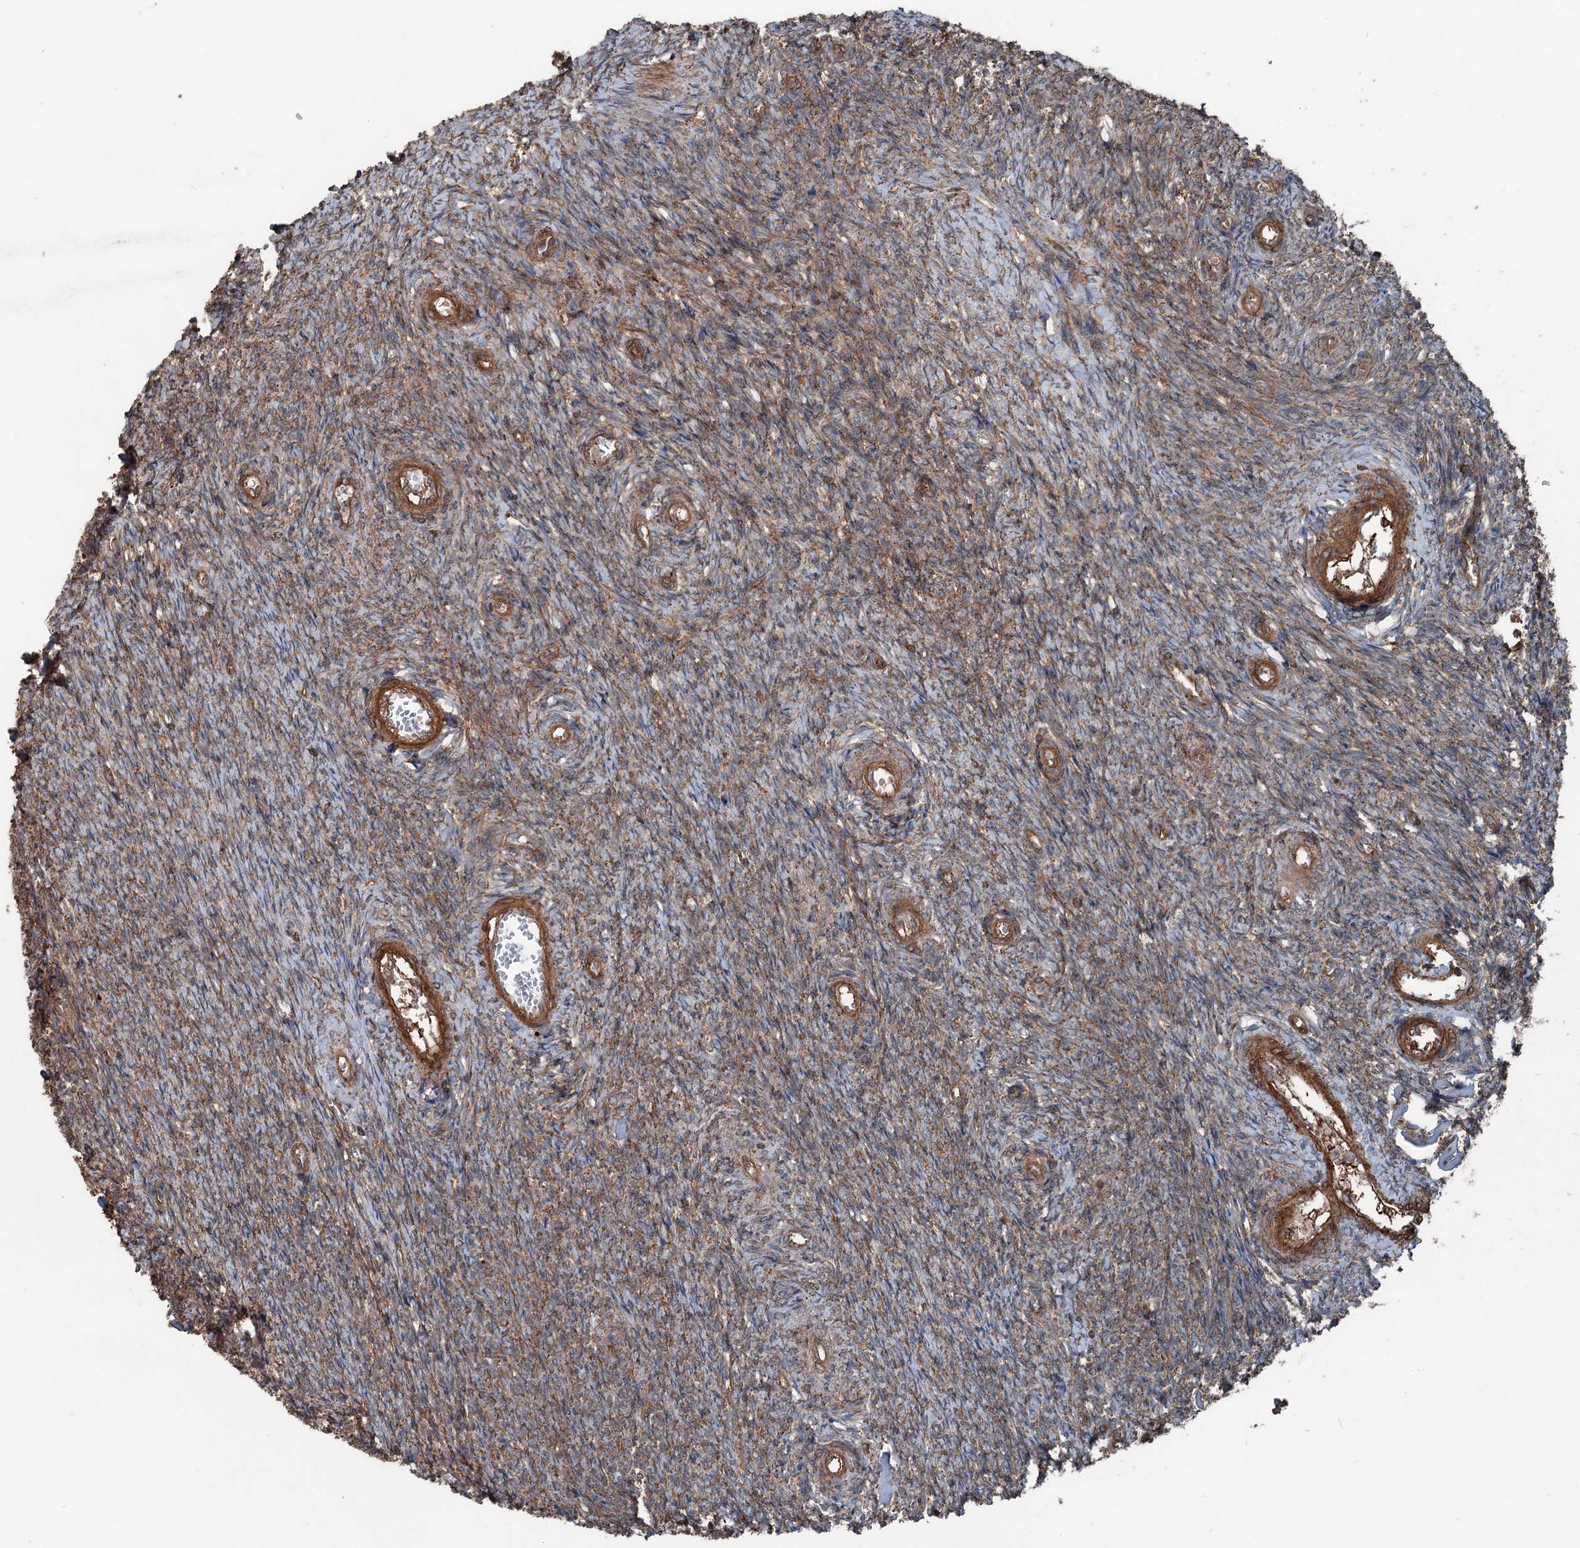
{"staining": {"intensity": "moderate", "quantity": ">75%", "location": "cytoplasmic/membranous"}, "tissue": "ovary", "cell_type": "Ovarian stroma cells", "image_type": "normal", "snomed": [{"axis": "morphology", "description": "Normal tissue, NOS"}, {"axis": "topography", "description": "Ovary"}], "caption": "High-power microscopy captured an immunohistochemistry photomicrograph of normal ovary, revealing moderate cytoplasmic/membranous staining in approximately >75% of ovarian stroma cells.", "gene": "RNF214", "patient": {"sex": "female", "age": 44}}